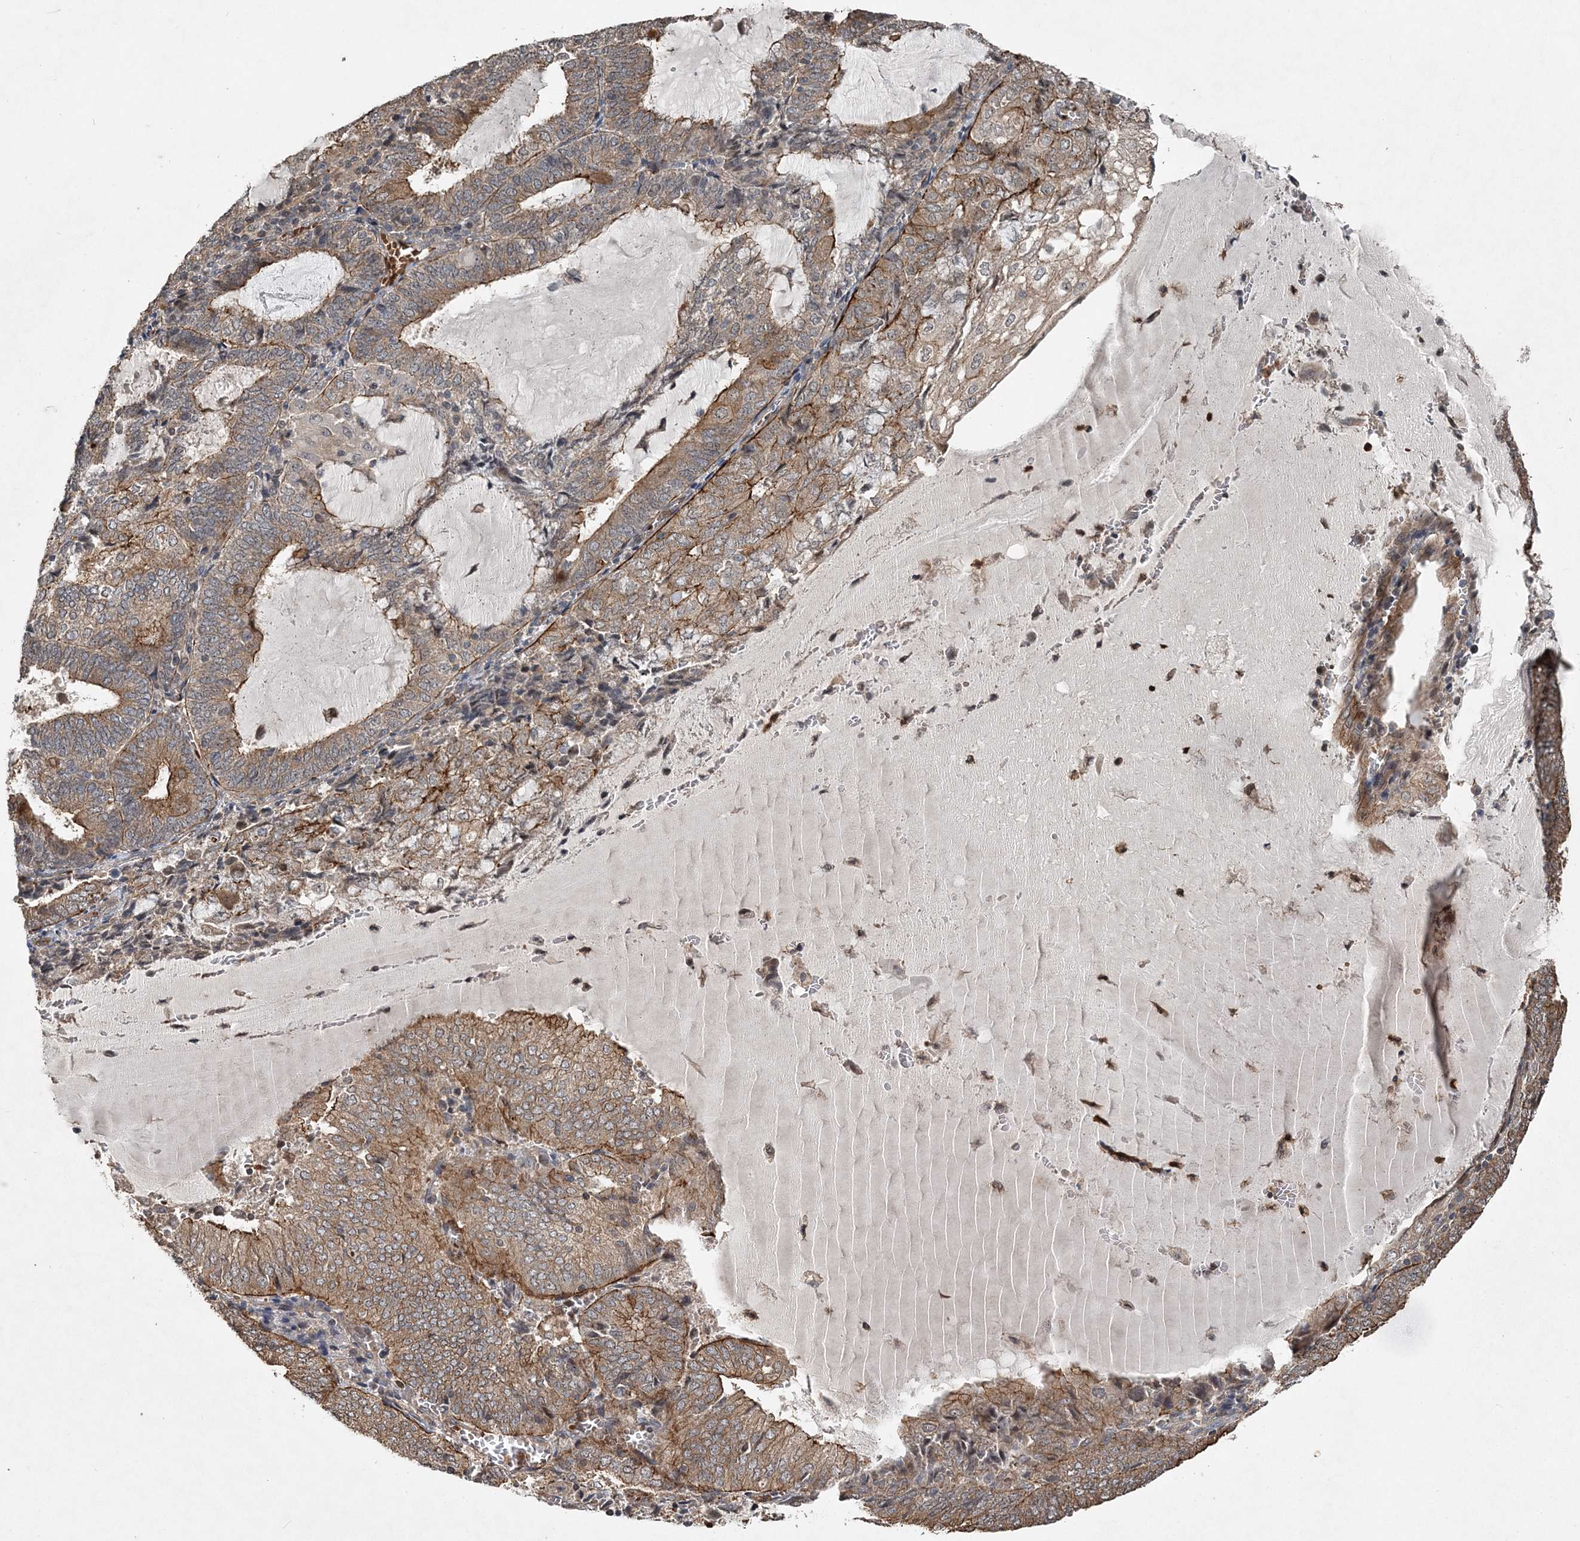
{"staining": {"intensity": "moderate", "quantity": ">75%", "location": "cytoplasmic/membranous"}, "tissue": "endometrial cancer", "cell_type": "Tumor cells", "image_type": "cancer", "snomed": [{"axis": "morphology", "description": "Adenocarcinoma, NOS"}, {"axis": "topography", "description": "Endometrium"}], "caption": "Endometrial cancer stained with DAB IHC exhibits medium levels of moderate cytoplasmic/membranous positivity in about >75% of tumor cells. The staining is performed using DAB (3,3'-diaminobenzidine) brown chromogen to label protein expression. The nuclei are counter-stained blue using hematoxylin.", "gene": "HYCC2", "patient": {"sex": "female", "age": 81}}